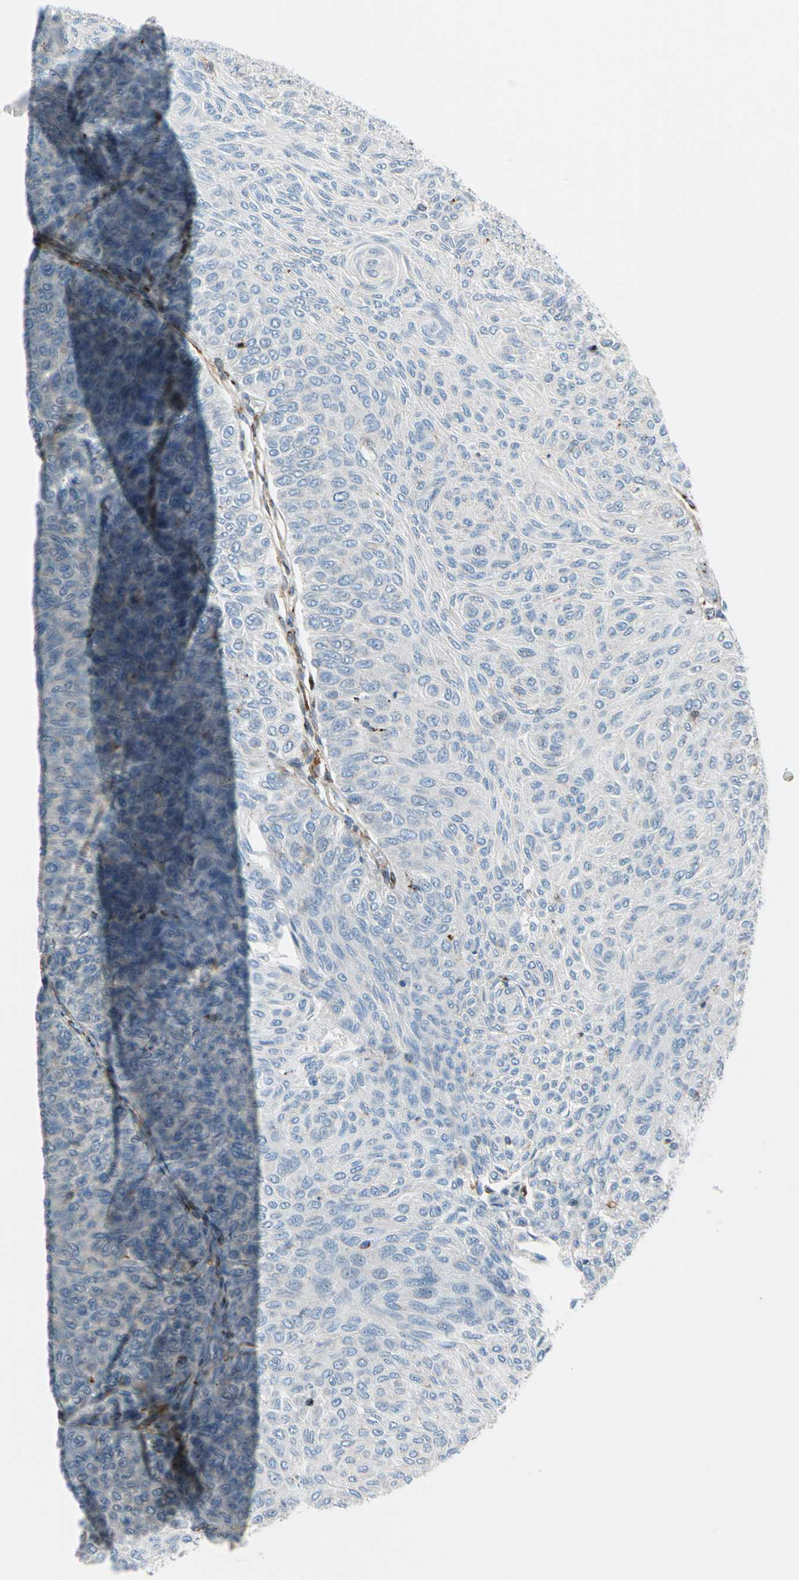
{"staining": {"intensity": "negative", "quantity": "none", "location": "none"}, "tissue": "urothelial cancer", "cell_type": "Tumor cells", "image_type": "cancer", "snomed": [{"axis": "morphology", "description": "Urothelial carcinoma, Low grade"}, {"axis": "topography", "description": "Urinary bladder"}], "caption": "This is a histopathology image of IHC staining of urothelial carcinoma (low-grade), which shows no expression in tumor cells.", "gene": "NUCB1", "patient": {"sex": "male", "age": 78}}